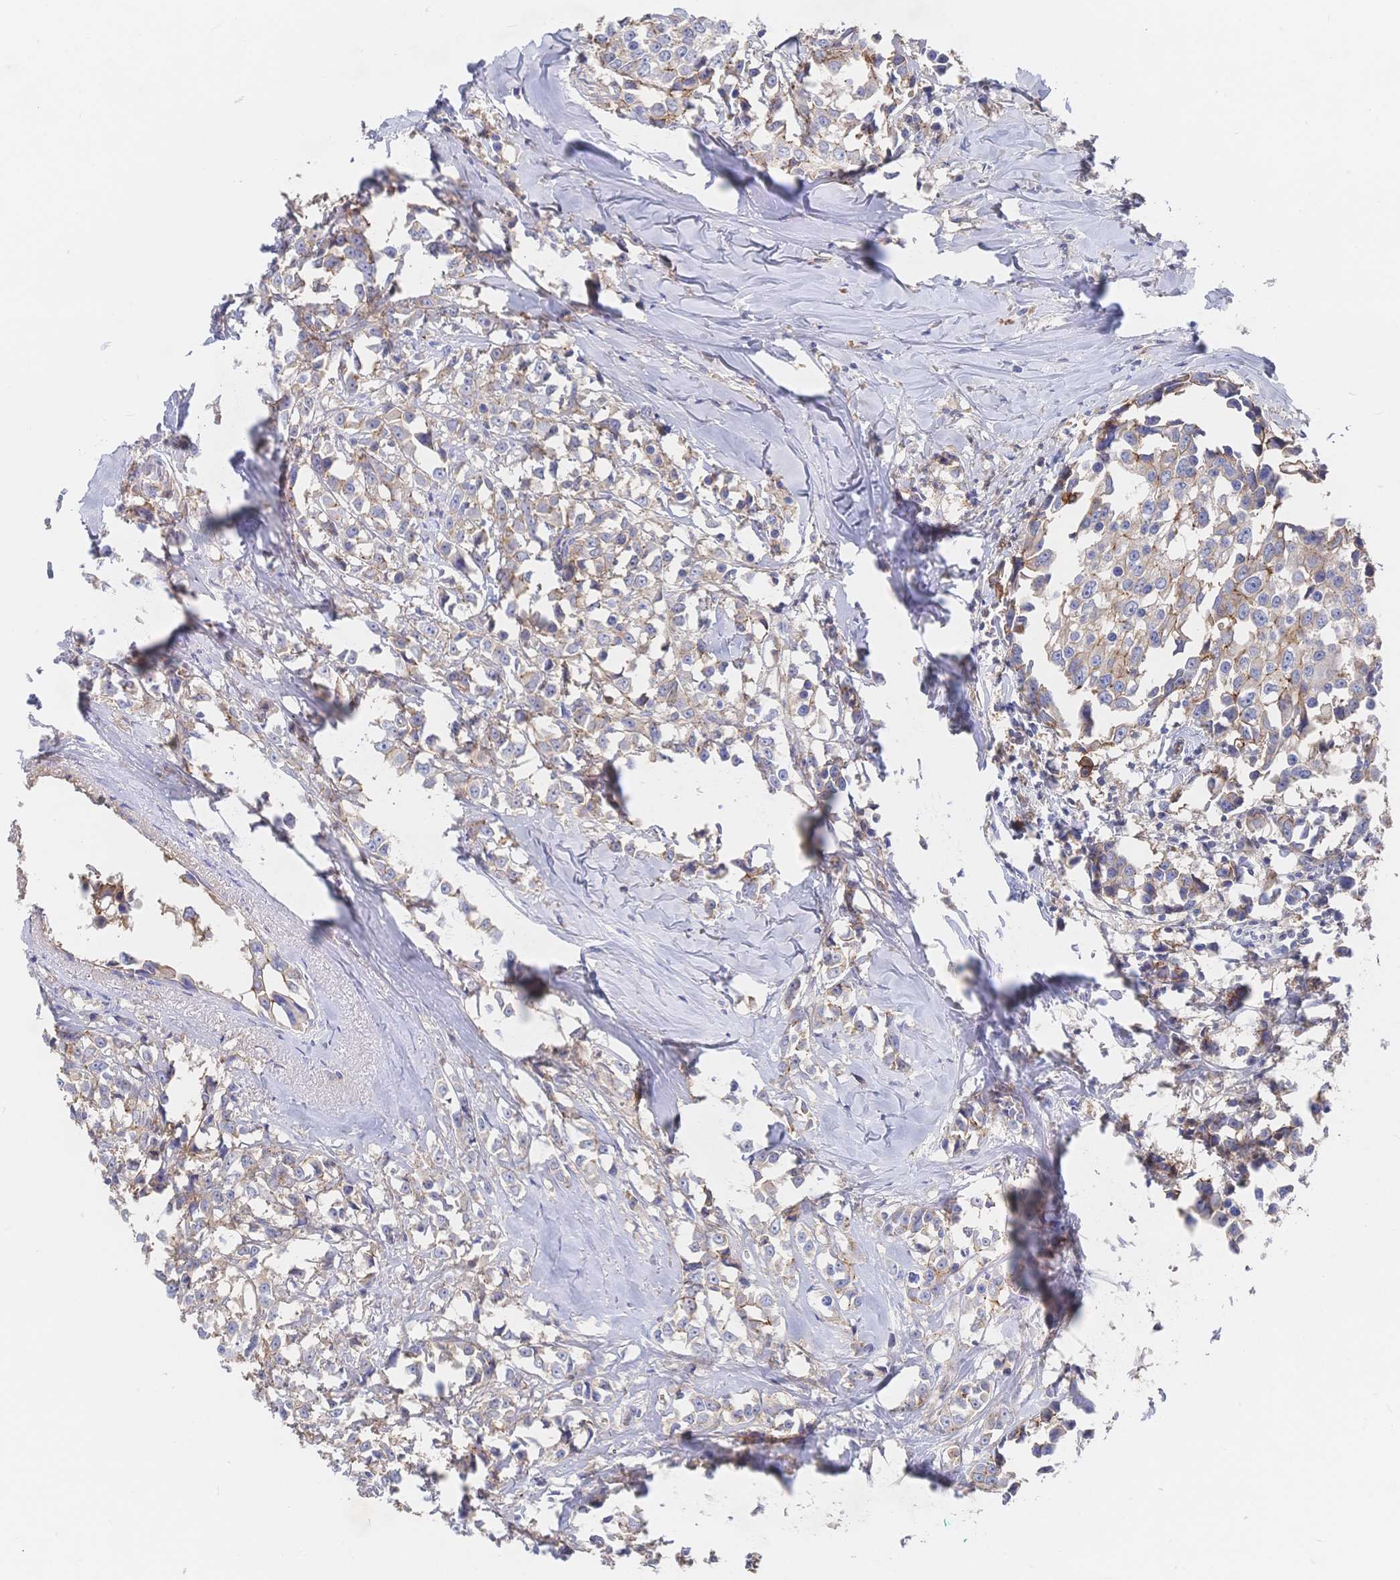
{"staining": {"intensity": "moderate", "quantity": "<25%", "location": "cytoplasmic/membranous"}, "tissue": "breast cancer", "cell_type": "Tumor cells", "image_type": "cancer", "snomed": [{"axis": "morphology", "description": "Duct carcinoma"}, {"axis": "topography", "description": "Breast"}], "caption": "A brown stain labels moderate cytoplasmic/membranous positivity of a protein in human breast cancer (infiltrating ductal carcinoma) tumor cells.", "gene": "F11R", "patient": {"sex": "female", "age": 80}}